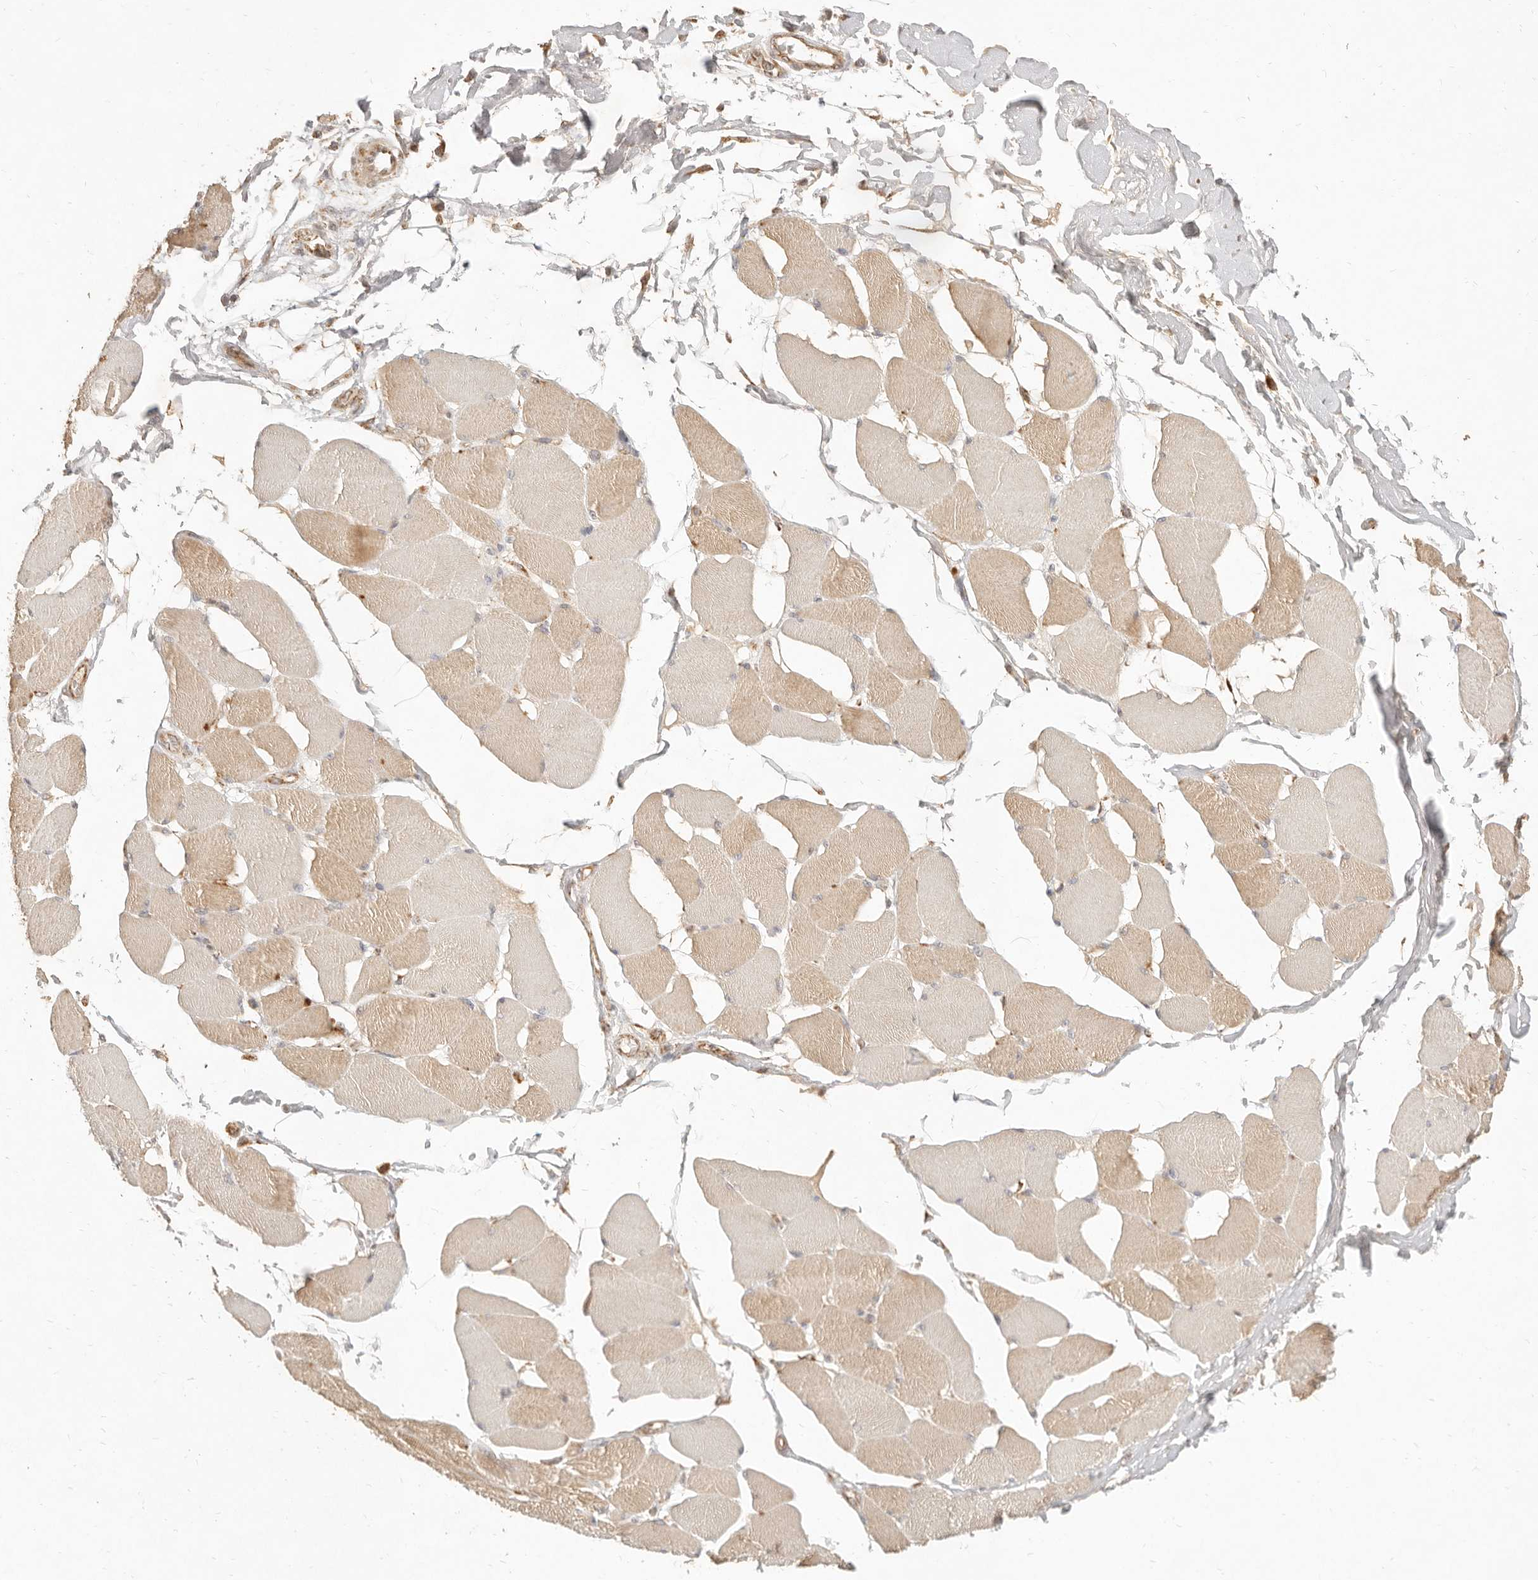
{"staining": {"intensity": "moderate", "quantity": "25%-75%", "location": "cytoplasmic/membranous"}, "tissue": "skeletal muscle", "cell_type": "Myocytes", "image_type": "normal", "snomed": [{"axis": "morphology", "description": "Normal tissue, NOS"}, {"axis": "topography", "description": "Skin"}, {"axis": "topography", "description": "Skeletal muscle"}], "caption": "A medium amount of moderate cytoplasmic/membranous staining is identified in approximately 25%-75% of myocytes in normal skeletal muscle. Nuclei are stained in blue.", "gene": "CPLANE2", "patient": {"sex": "male", "age": 83}}